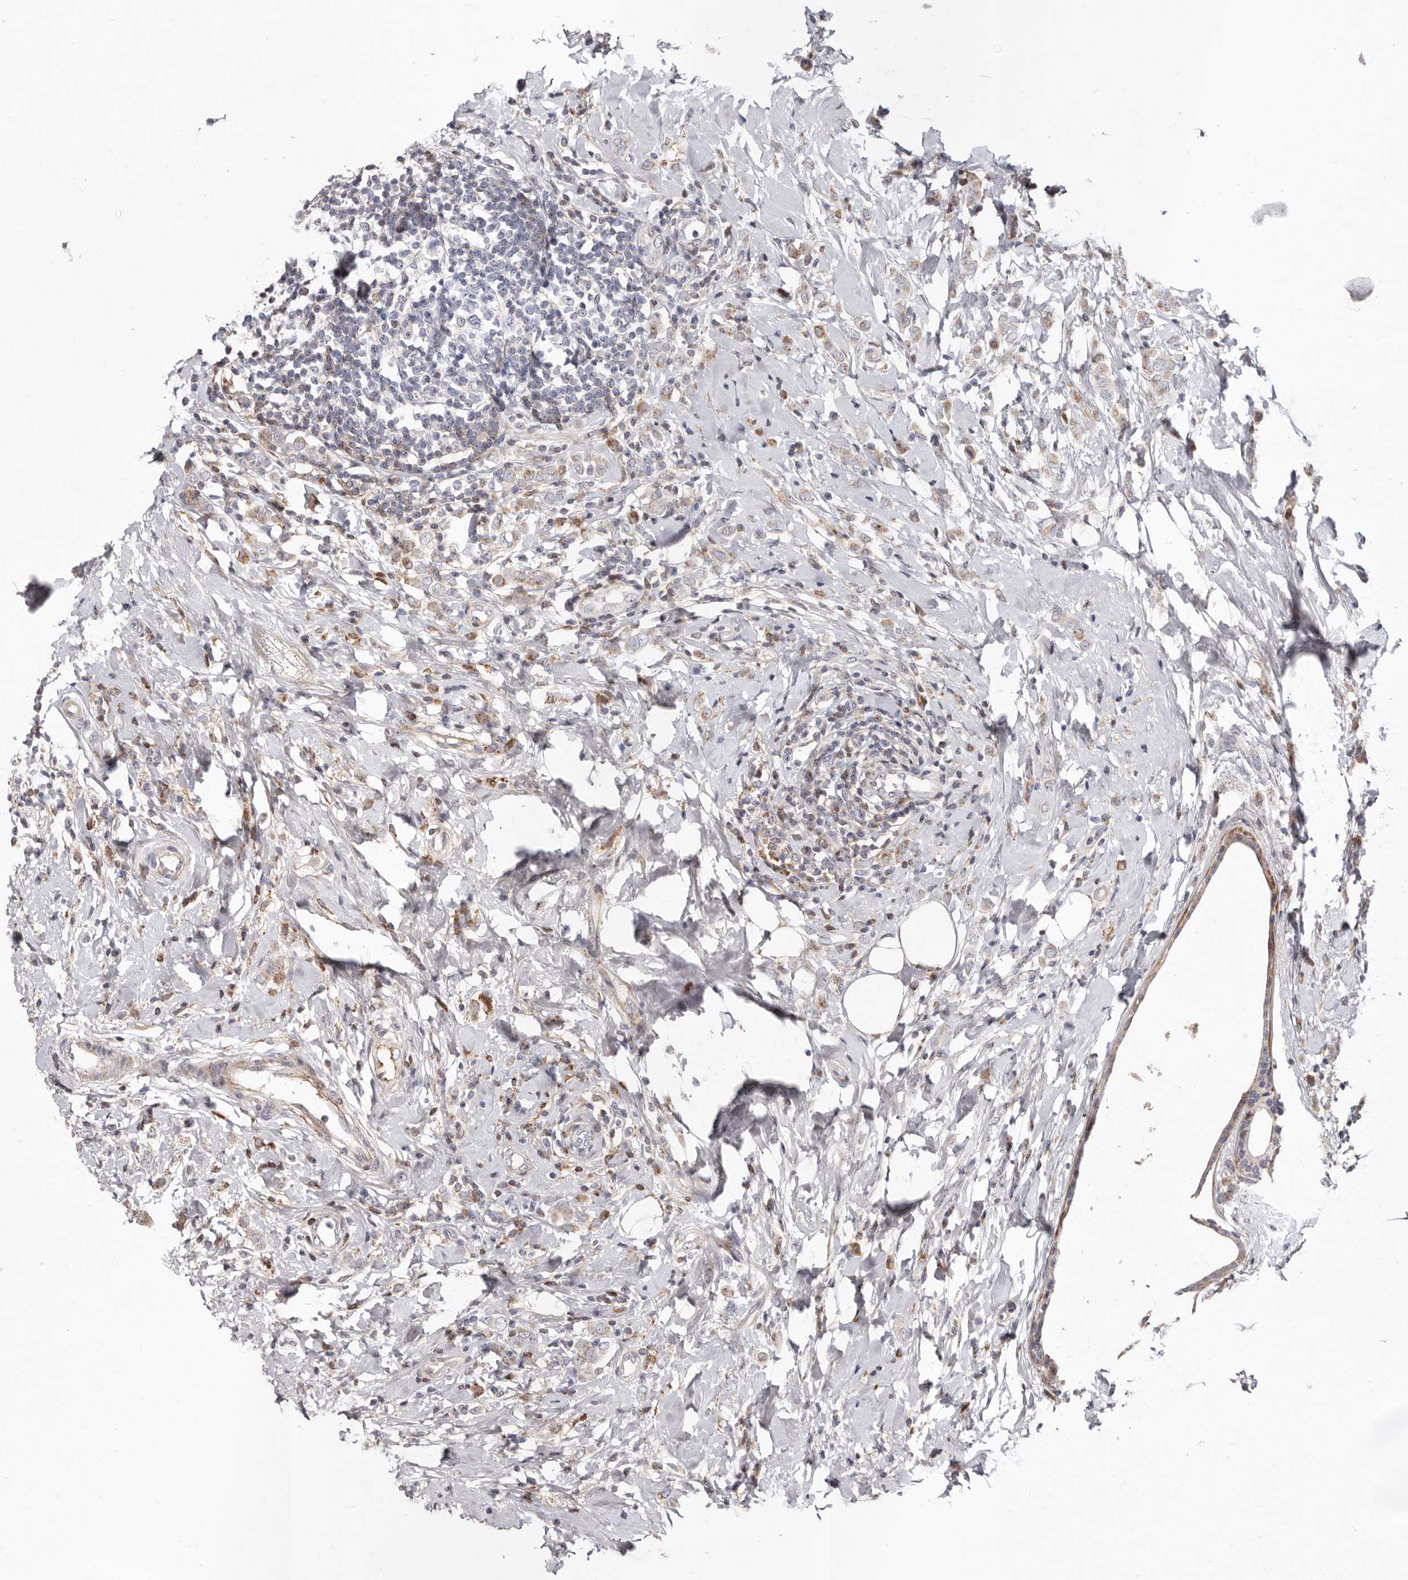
{"staining": {"intensity": "moderate", "quantity": "25%-75%", "location": "cytoplasmic/membranous"}, "tissue": "breast cancer", "cell_type": "Tumor cells", "image_type": "cancer", "snomed": [{"axis": "morphology", "description": "Lobular carcinoma"}, {"axis": "topography", "description": "Breast"}], "caption": "DAB (3,3'-diaminobenzidine) immunohistochemical staining of lobular carcinoma (breast) demonstrates moderate cytoplasmic/membranous protein positivity in about 25%-75% of tumor cells.", "gene": "NUBPL", "patient": {"sex": "female", "age": 47}}